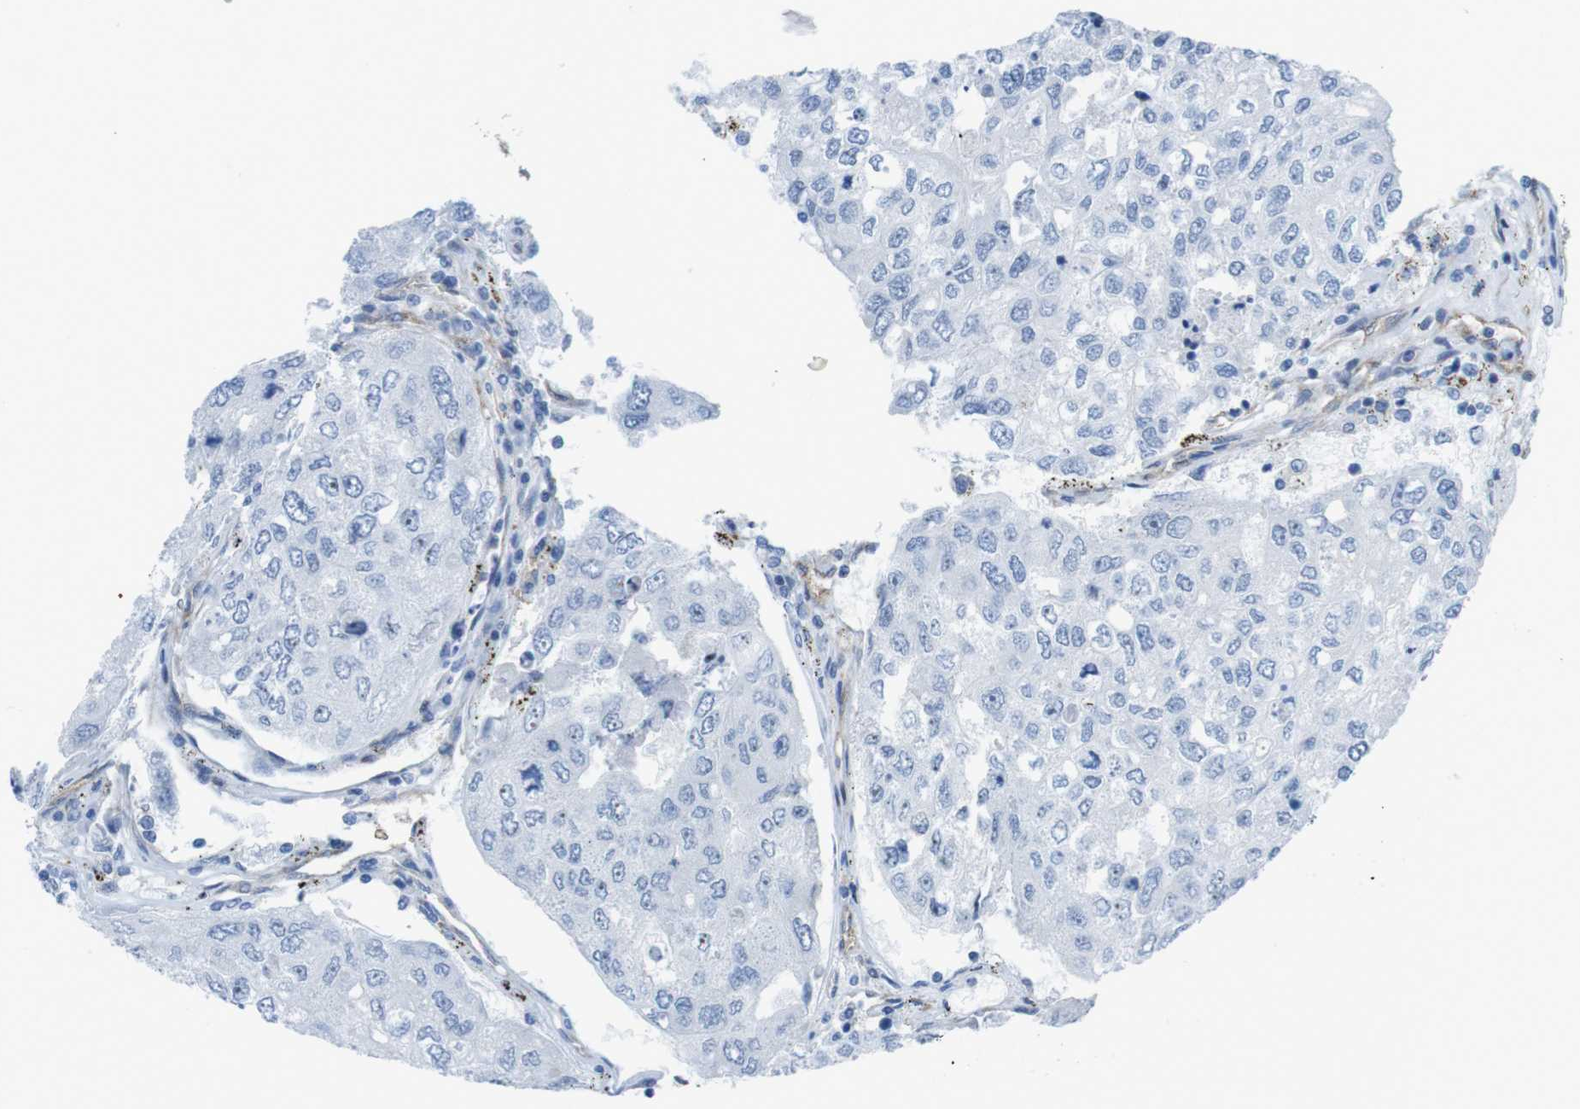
{"staining": {"intensity": "negative", "quantity": "none", "location": "none"}, "tissue": "urothelial cancer", "cell_type": "Tumor cells", "image_type": "cancer", "snomed": [{"axis": "morphology", "description": "Urothelial carcinoma, High grade"}, {"axis": "topography", "description": "Lymph node"}, {"axis": "topography", "description": "Urinary bladder"}], "caption": "Urothelial cancer stained for a protein using immunohistochemistry exhibits no staining tumor cells.", "gene": "DIAPH2", "patient": {"sex": "male", "age": 51}}